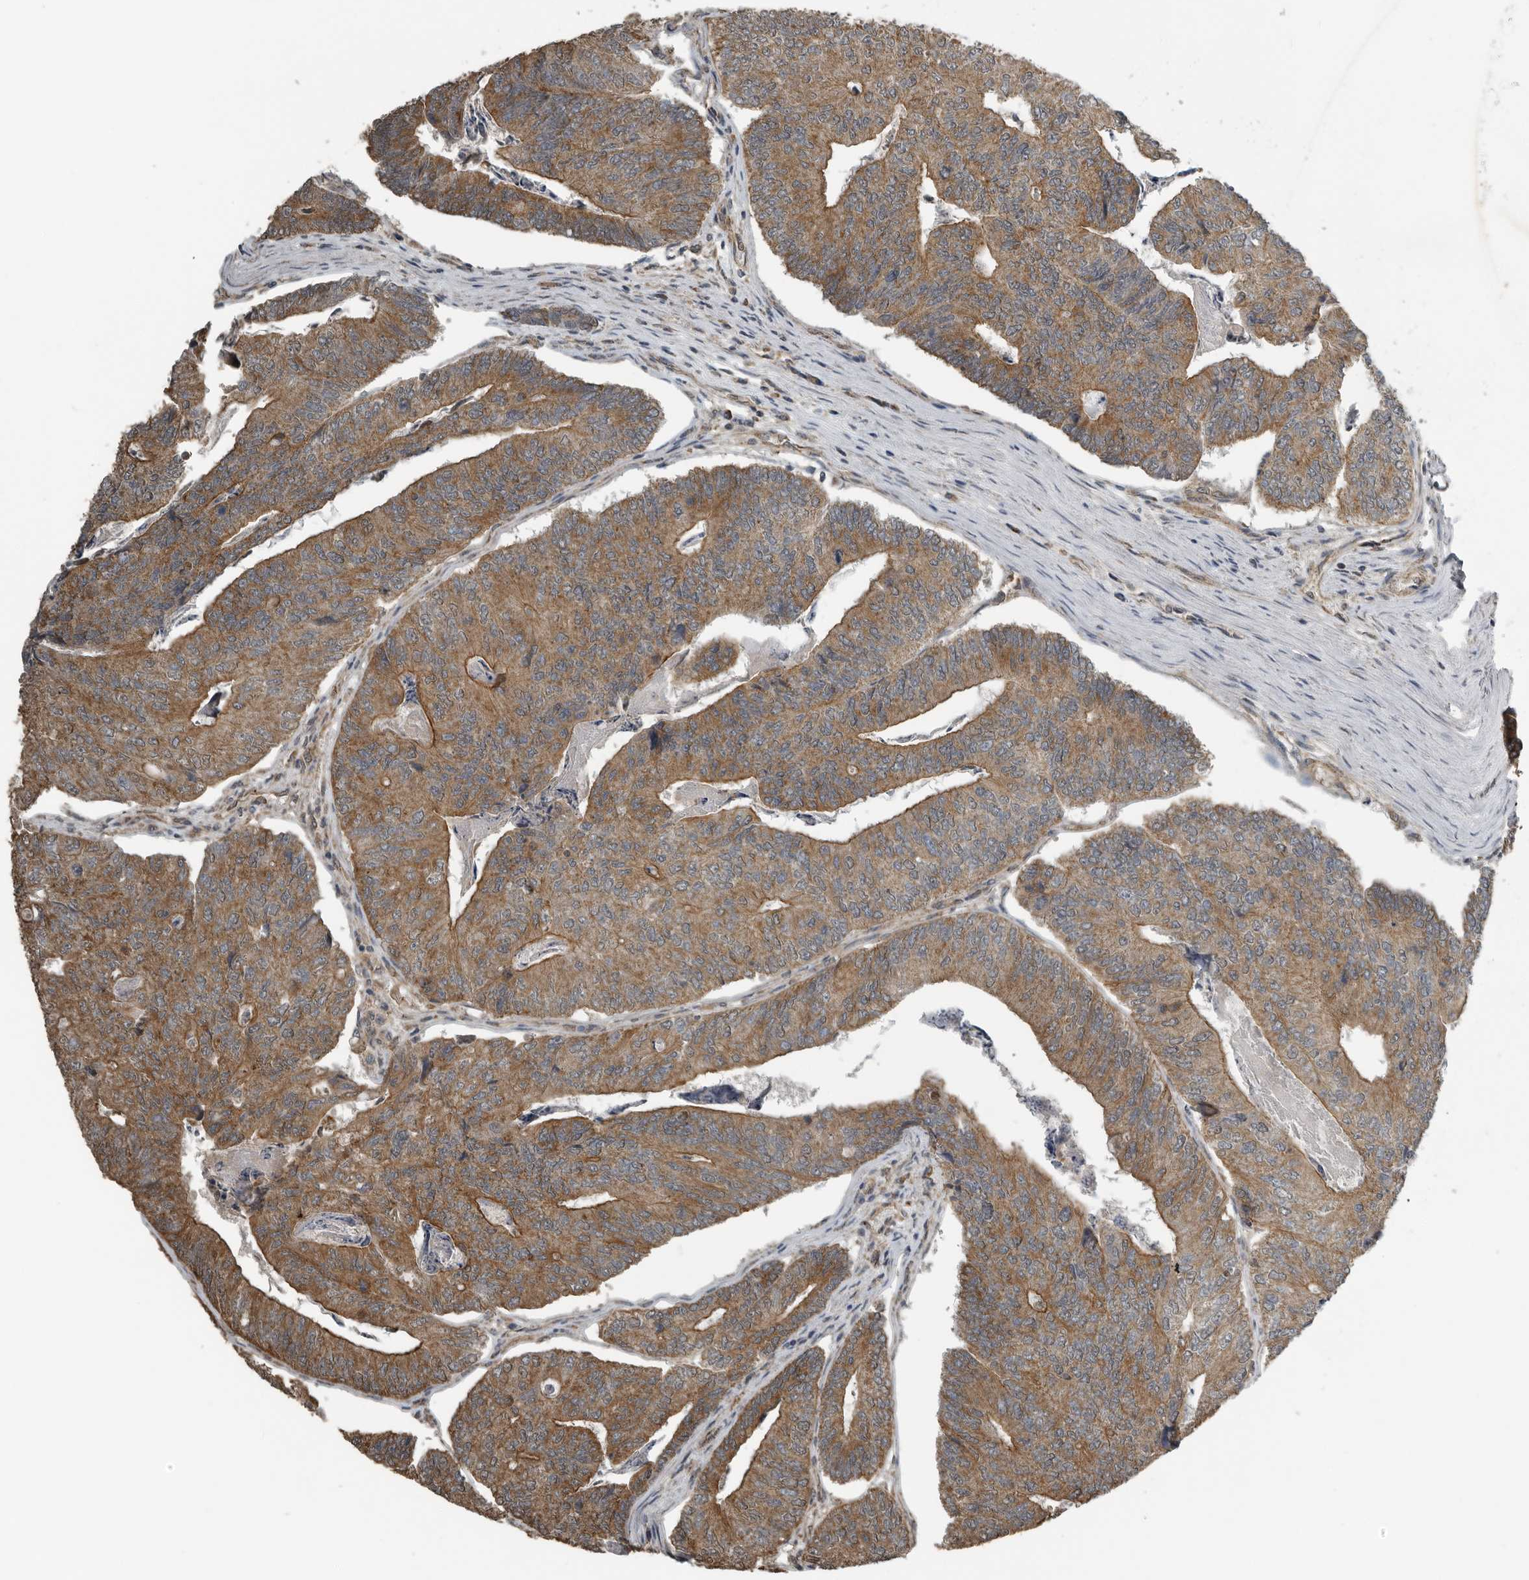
{"staining": {"intensity": "moderate", "quantity": ">75%", "location": "cytoplasmic/membranous"}, "tissue": "colorectal cancer", "cell_type": "Tumor cells", "image_type": "cancer", "snomed": [{"axis": "morphology", "description": "Adenocarcinoma, NOS"}, {"axis": "topography", "description": "Colon"}], "caption": "Immunohistochemical staining of colorectal cancer (adenocarcinoma) demonstrates medium levels of moderate cytoplasmic/membranous protein expression in approximately >75% of tumor cells.", "gene": "AFAP1", "patient": {"sex": "female", "age": 67}}